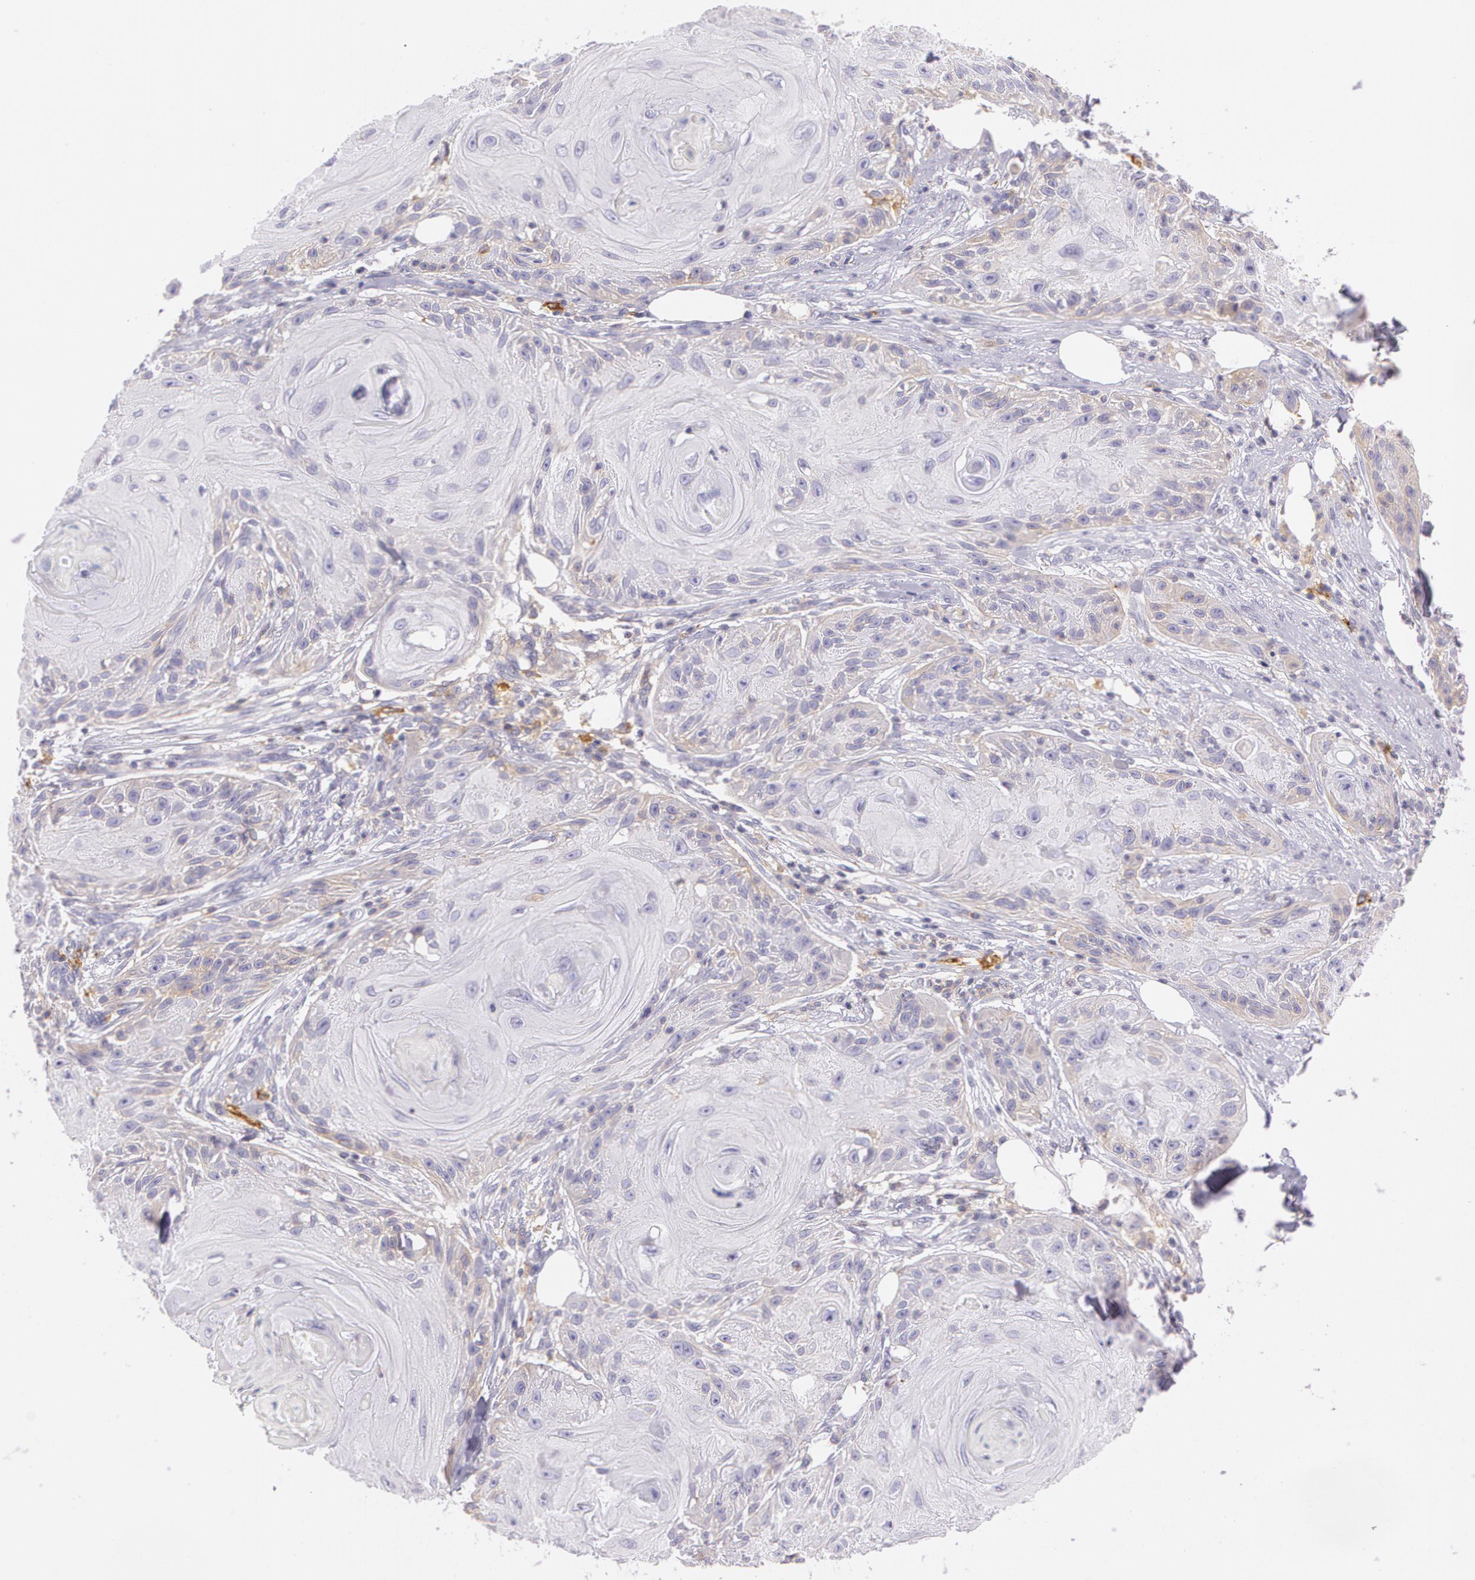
{"staining": {"intensity": "weak", "quantity": "25%-75%", "location": "cytoplasmic/membranous"}, "tissue": "skin cancer", "cell_type": "Tumor cells", "image_type": "cancer", "snomed": [{"axis": "morphology", "description": "Squamous cell carcinoma, NOS"}, {"axis": "topography", "description": "Skin"}], "caption": "The micrograph demonstrates a brown stain indicating the presence of a protein in the cytoplasmic/membranous of tumor cells in skin cancer (squamous cell carcinoma).", "gene": "LY75", "patient": {"sex": "female", "age": 88}}